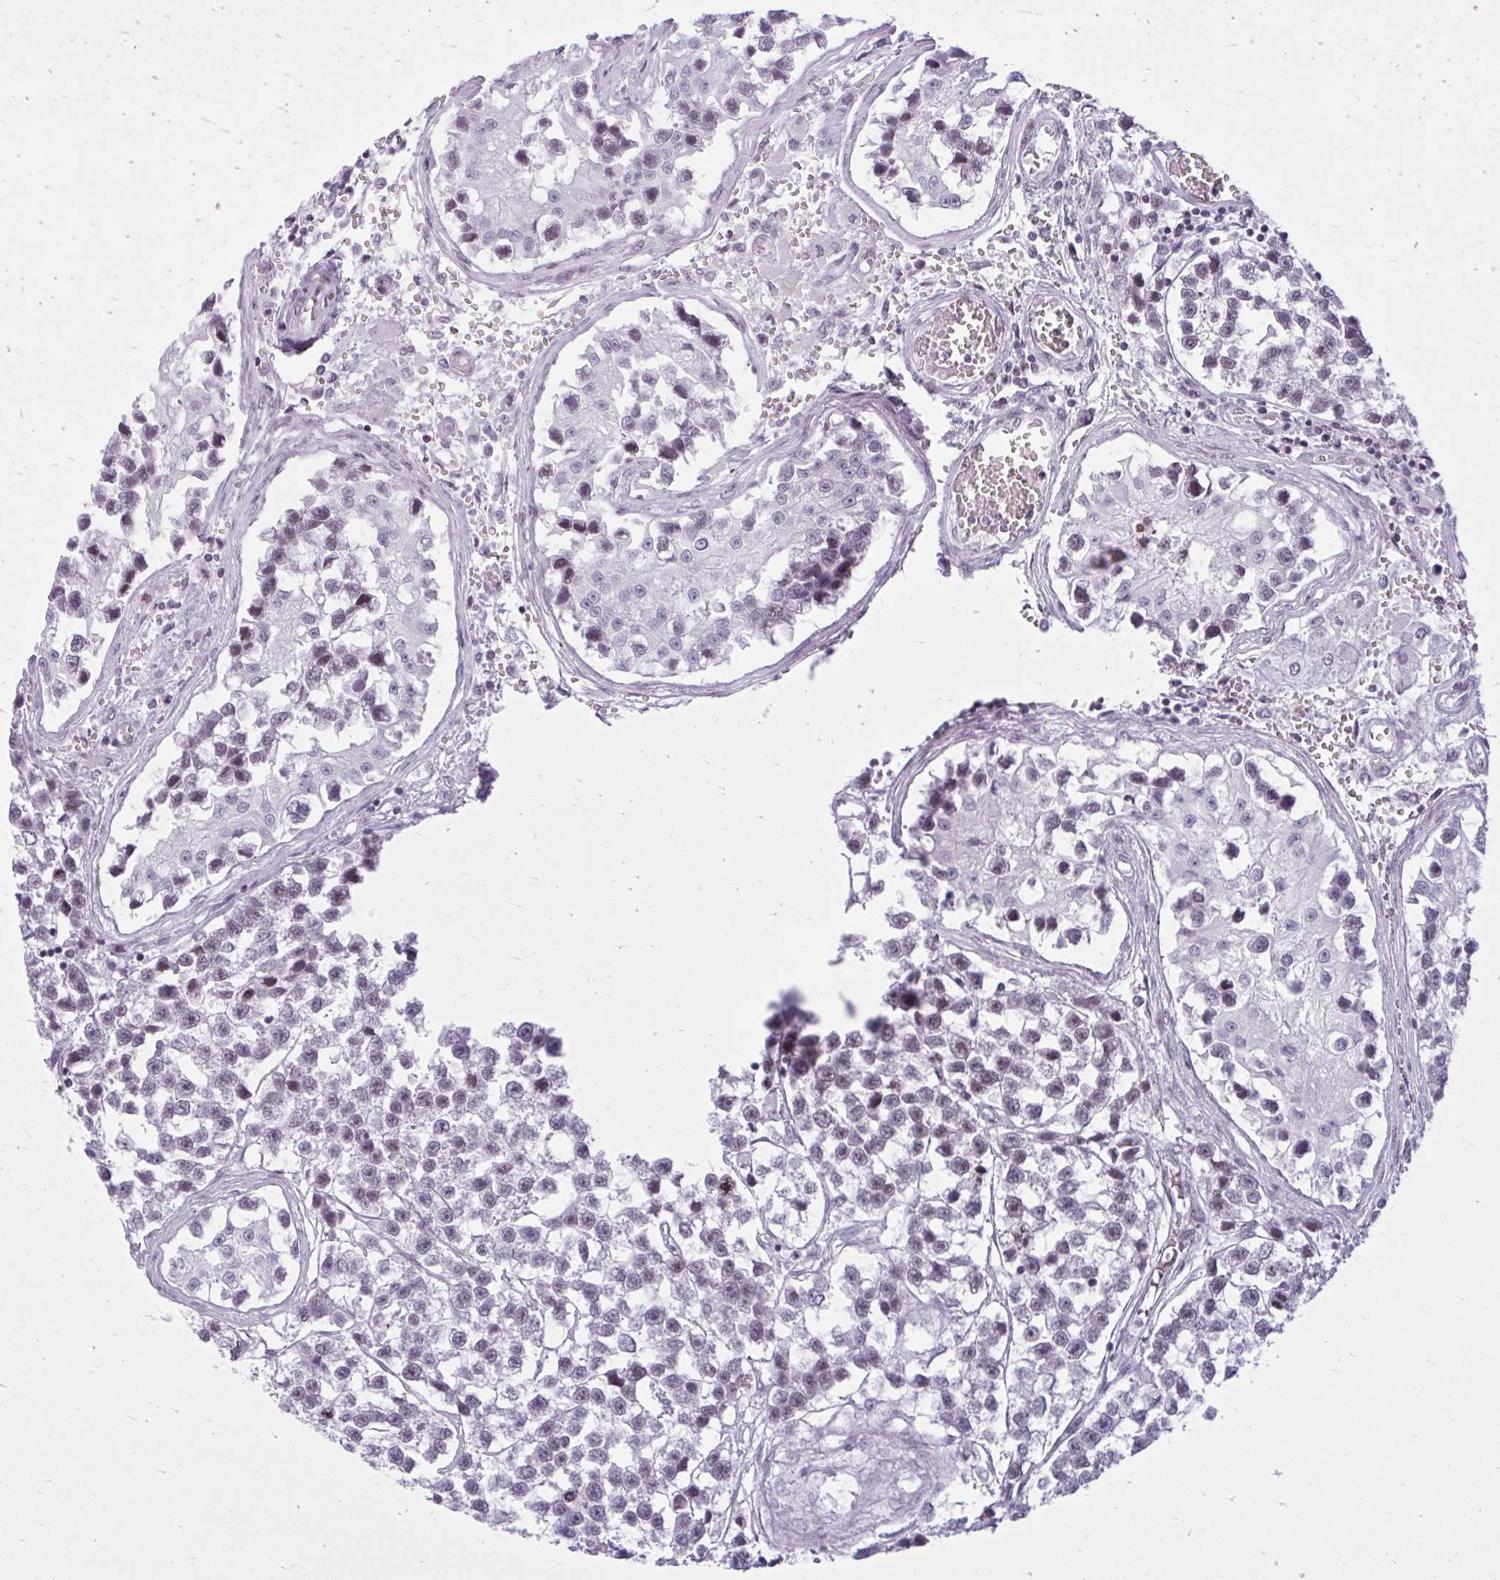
{"staining": {"intensity": "weak", "quantity": "25%-75%", "location": "nuclear"}, "tissue": "testis cancer", "cell_type": "Tumor cells", "image_type": "cancer", "snomed": [{"axis": "morphology", "description": "Seminoma, NOS"}, {"axis": "topography", "description": "Testis"}], "caption": "Seminoma (testis) stained with DAB immunohistochemistry displays low levels of weak nuclear positivity in about 25%-75% of tumor cells. The protein of interest is stained brown, and the nuclei are stained in blue (DAB IHC with brightfield microscopy, high magnification).", "gene": "PABIR1", "patient": {"sex": "male", "age": 26}}